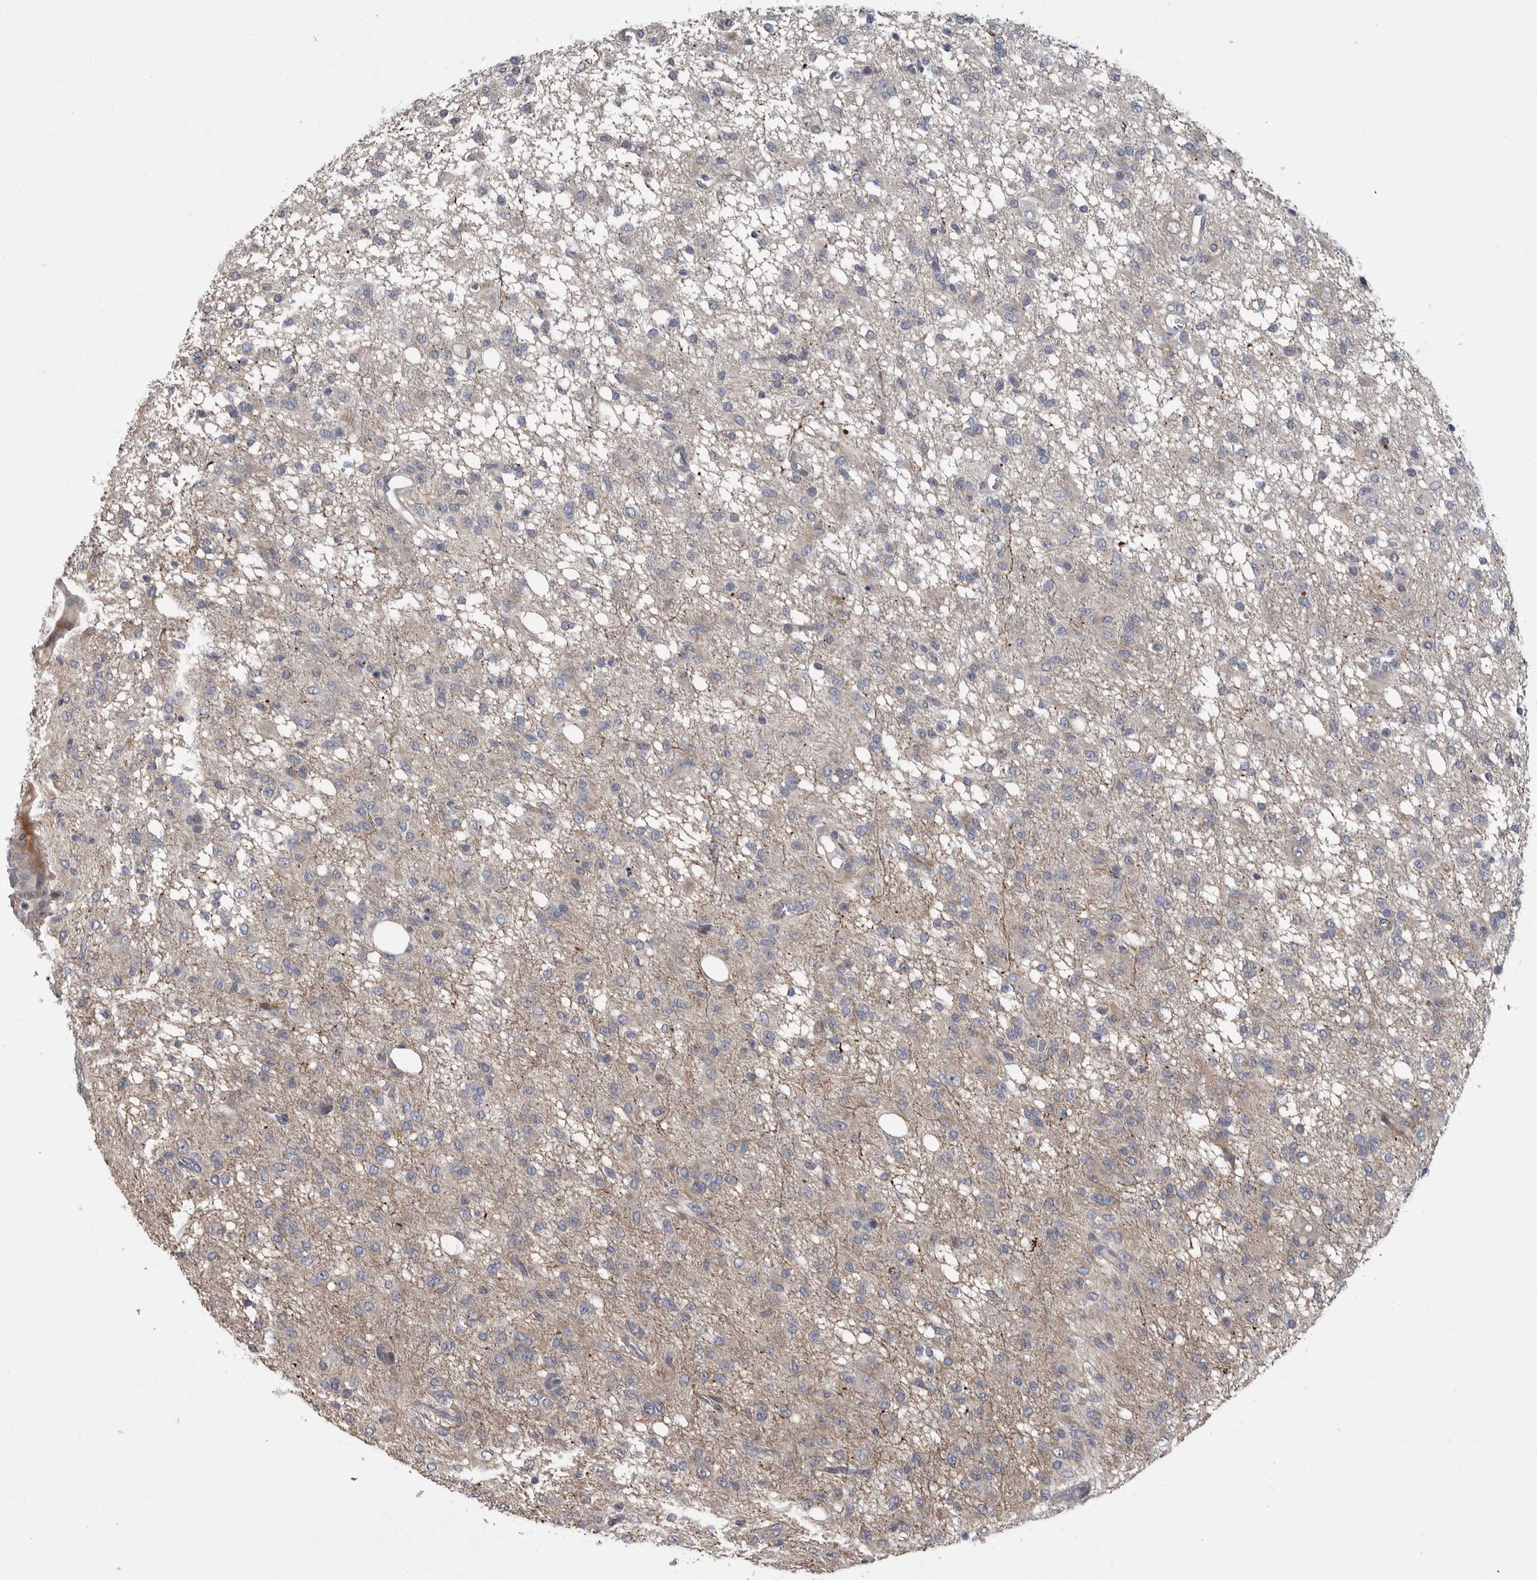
{"staining": {"intensity": "negative", "quantity": "none", "location": "none"}, "tissue": "glioma", "cell_type": "Tumor cells", "image_type": "cancer", "snomed": [{"axis": "morphology", "description": "Glioma, malignant, High grade"}, {"axis": "topography", "description": "Brain"}], "caption": "This is an immunohistochemistry (IHC) histopathology image of human glioma. There is no staining in tumor cells.", "gene": "PDE7A", "patient": {"sex": "female", "age": 59}}